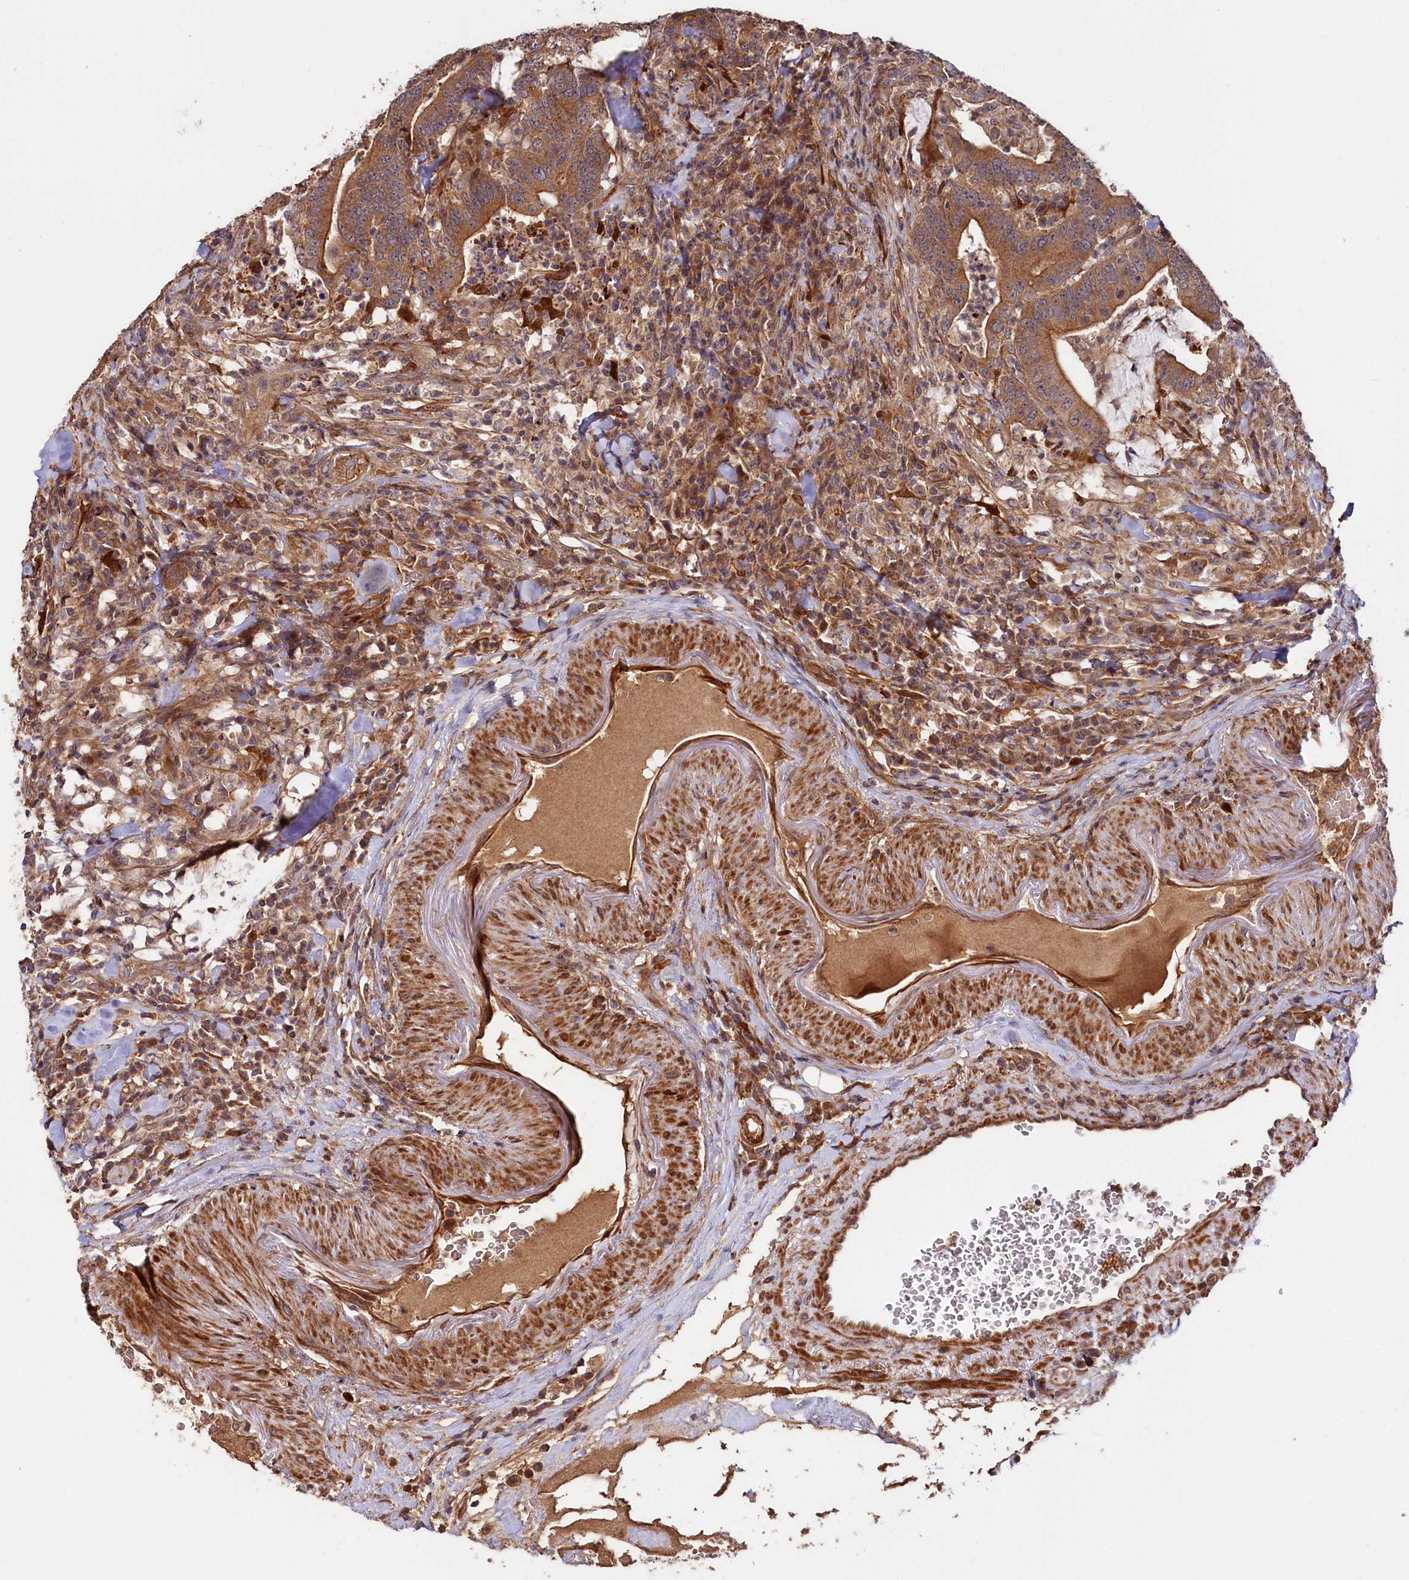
{"staining": {"intensity": "moderate", "quantity": ">75%", "location": "cytoplasmic/membranous"}, "tissue": "colorectal cancer", "cell_type": "Tumor cells", "image_type": "cancer", "snomed": [{"axis": "morphology", "description": "Adenocarcinoma, NOS"}, {"axis": "topography", "description": "Colon"}], "caption": "Immunohistochemistry of human colorectal cancer shows medium levels of moderate cytoplasmic/membranous staining in about >75% of tumor cells. (Brightfield microscopy of DAB IHC at high magnification).", "gene": "NEDD1", "patient": {"sex": "female", "age": 66}}